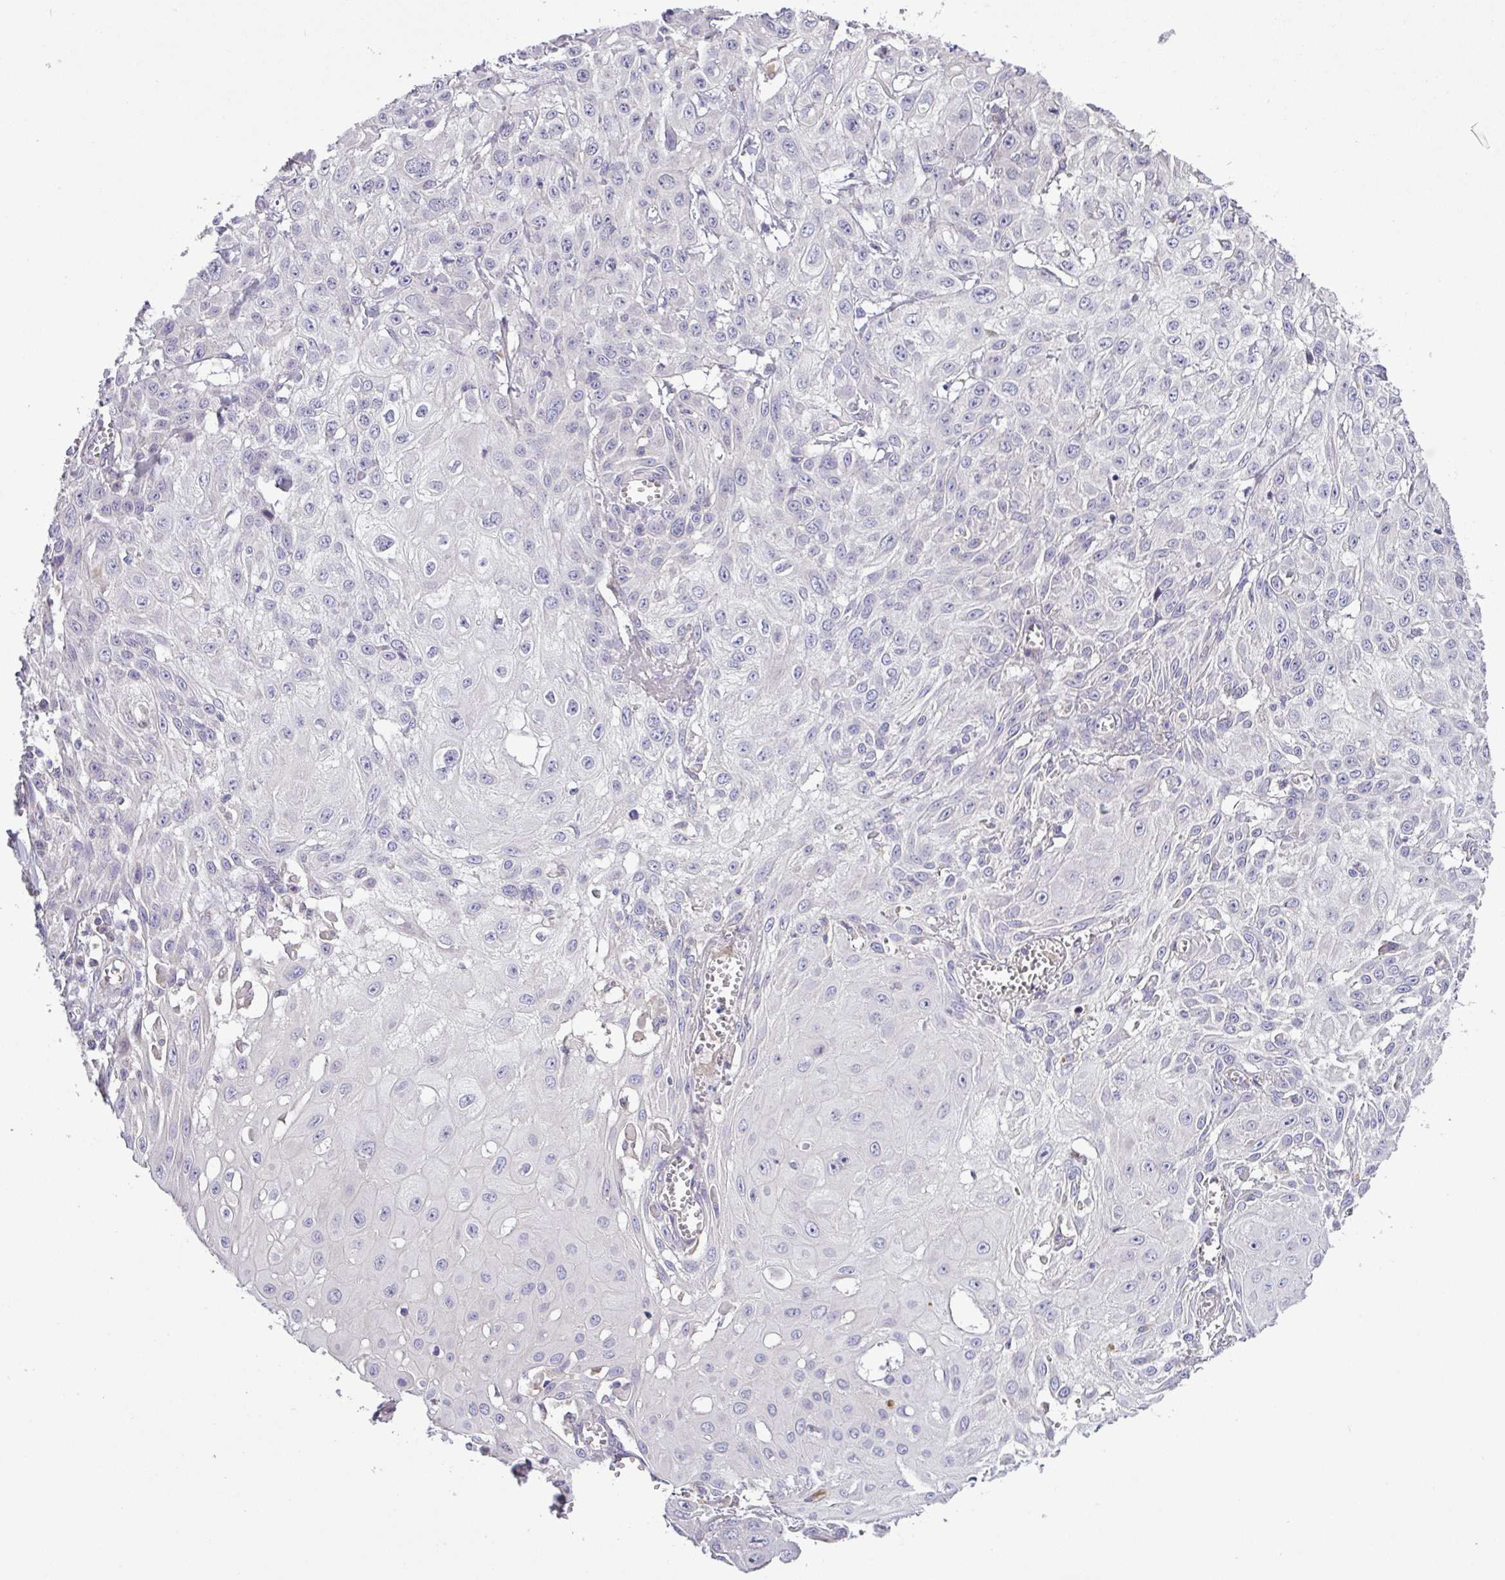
{"staining": {"intensity": "negative", "quantity": "none", "location": "none"}, "tissue": "skin cancer", "cell_type": "Tumor cells", "image_type": "cancer", "snomed": [{"axis": "morphology", "description": "Squamous cell carcinoma, NOS"}, {"axis": "topography", "description": "Skin"}, {"axis": "topography", "description": "Vulva"}], "caption": "This is an IHC micrograph of squamous cell carcinoma (skin). There is no positivity in tumor cells.", "gene": "SFTPB", "patient": {"sex": "female", "age": 71}}